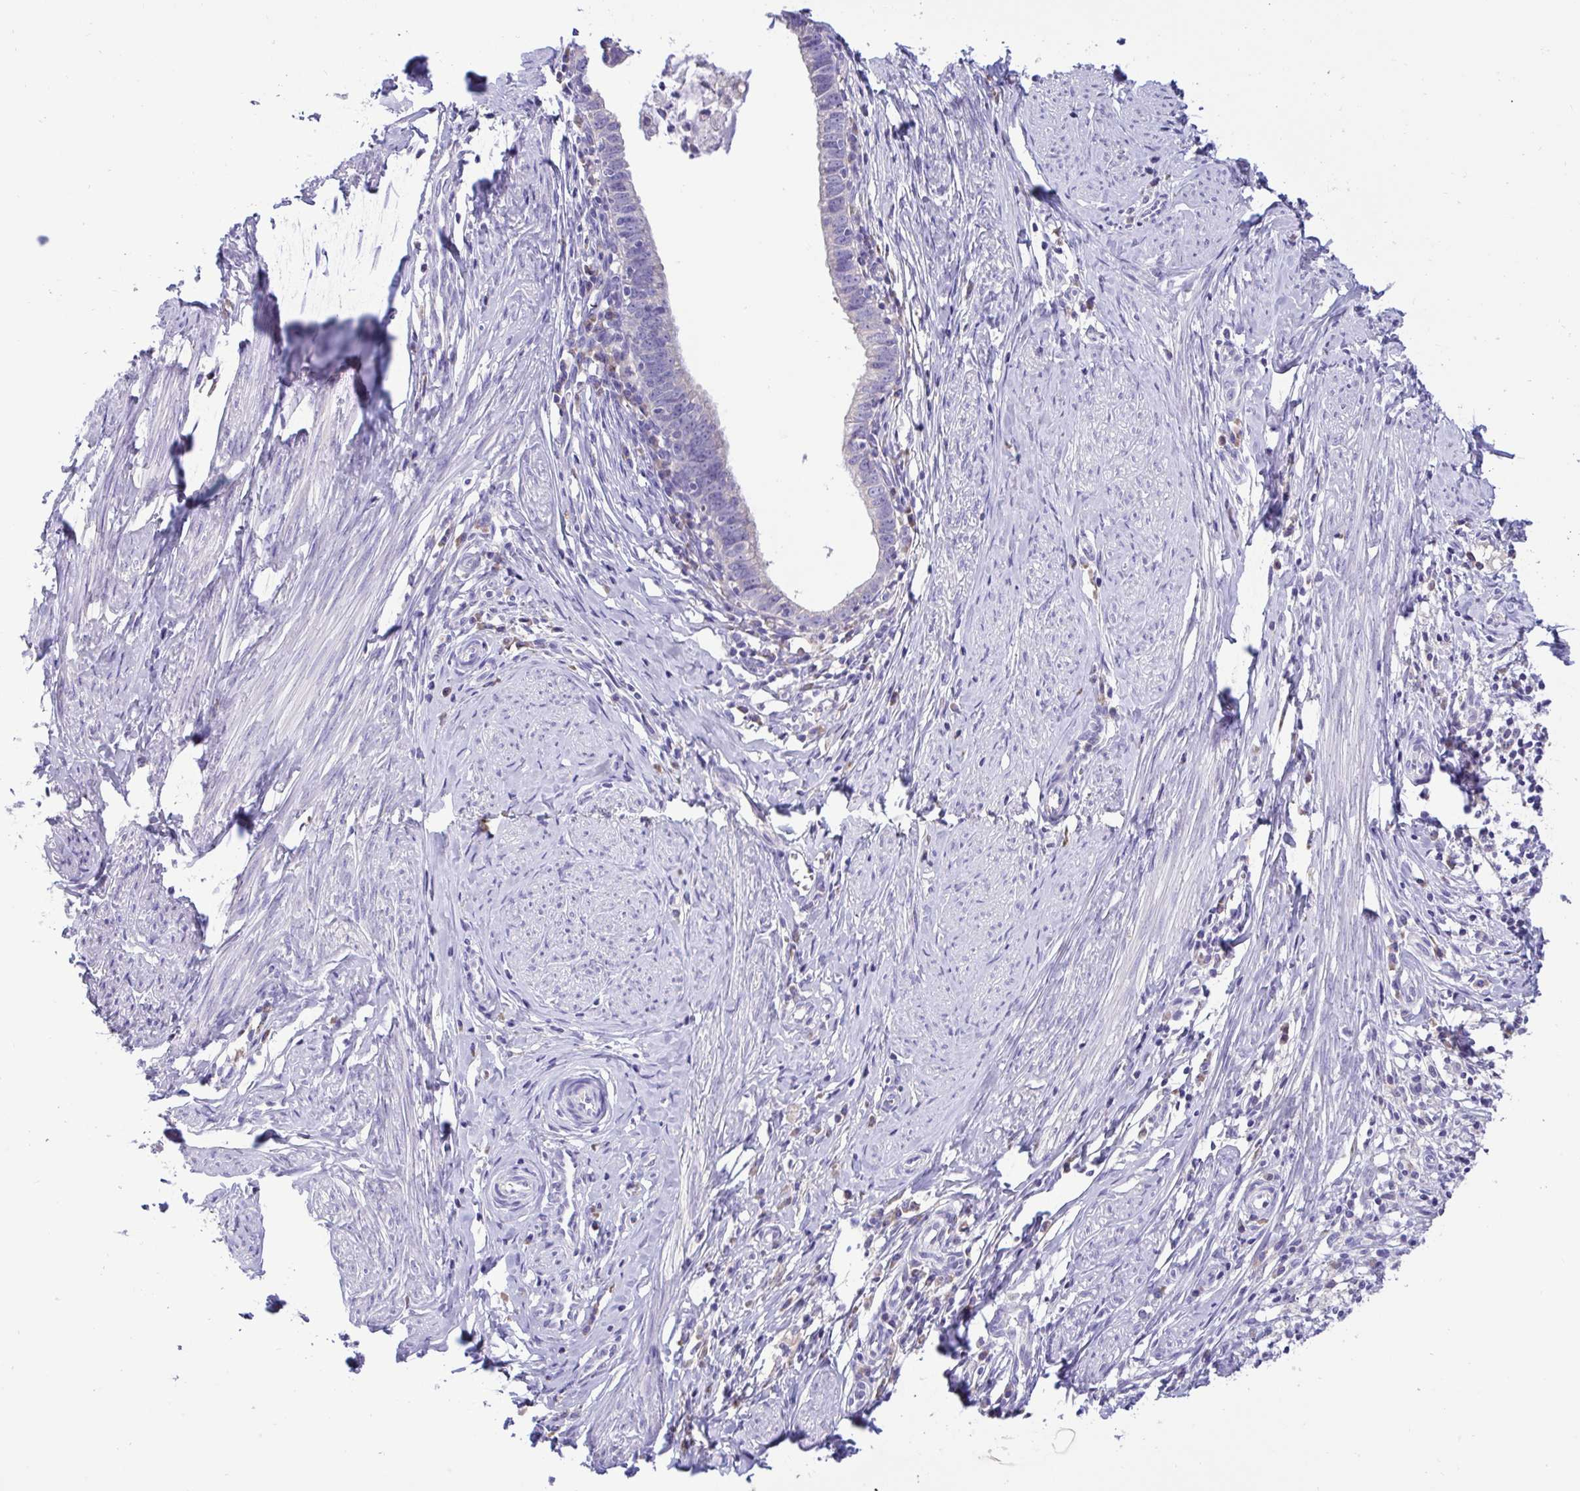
{"staining": {"intensity": "negative", "quantity": "none", "location": "none"}, "tissue": "cervical cancer", "cell_type": "Tumor cells", "image_type": "cancer", "snomed": [{"axis": "morphology", "description": "Adenocarcinoma, NOS"}, {"axis": "topography", "description": "Cervix"}], "caption": "A high-resolution micrograph shows immunohistochemistry staining of cervical adenocarcinoma, which reveals no significant expression in tumor cells.", "gene": "ST8SIA2", "patient": {"sex": "female", "age": 36}}